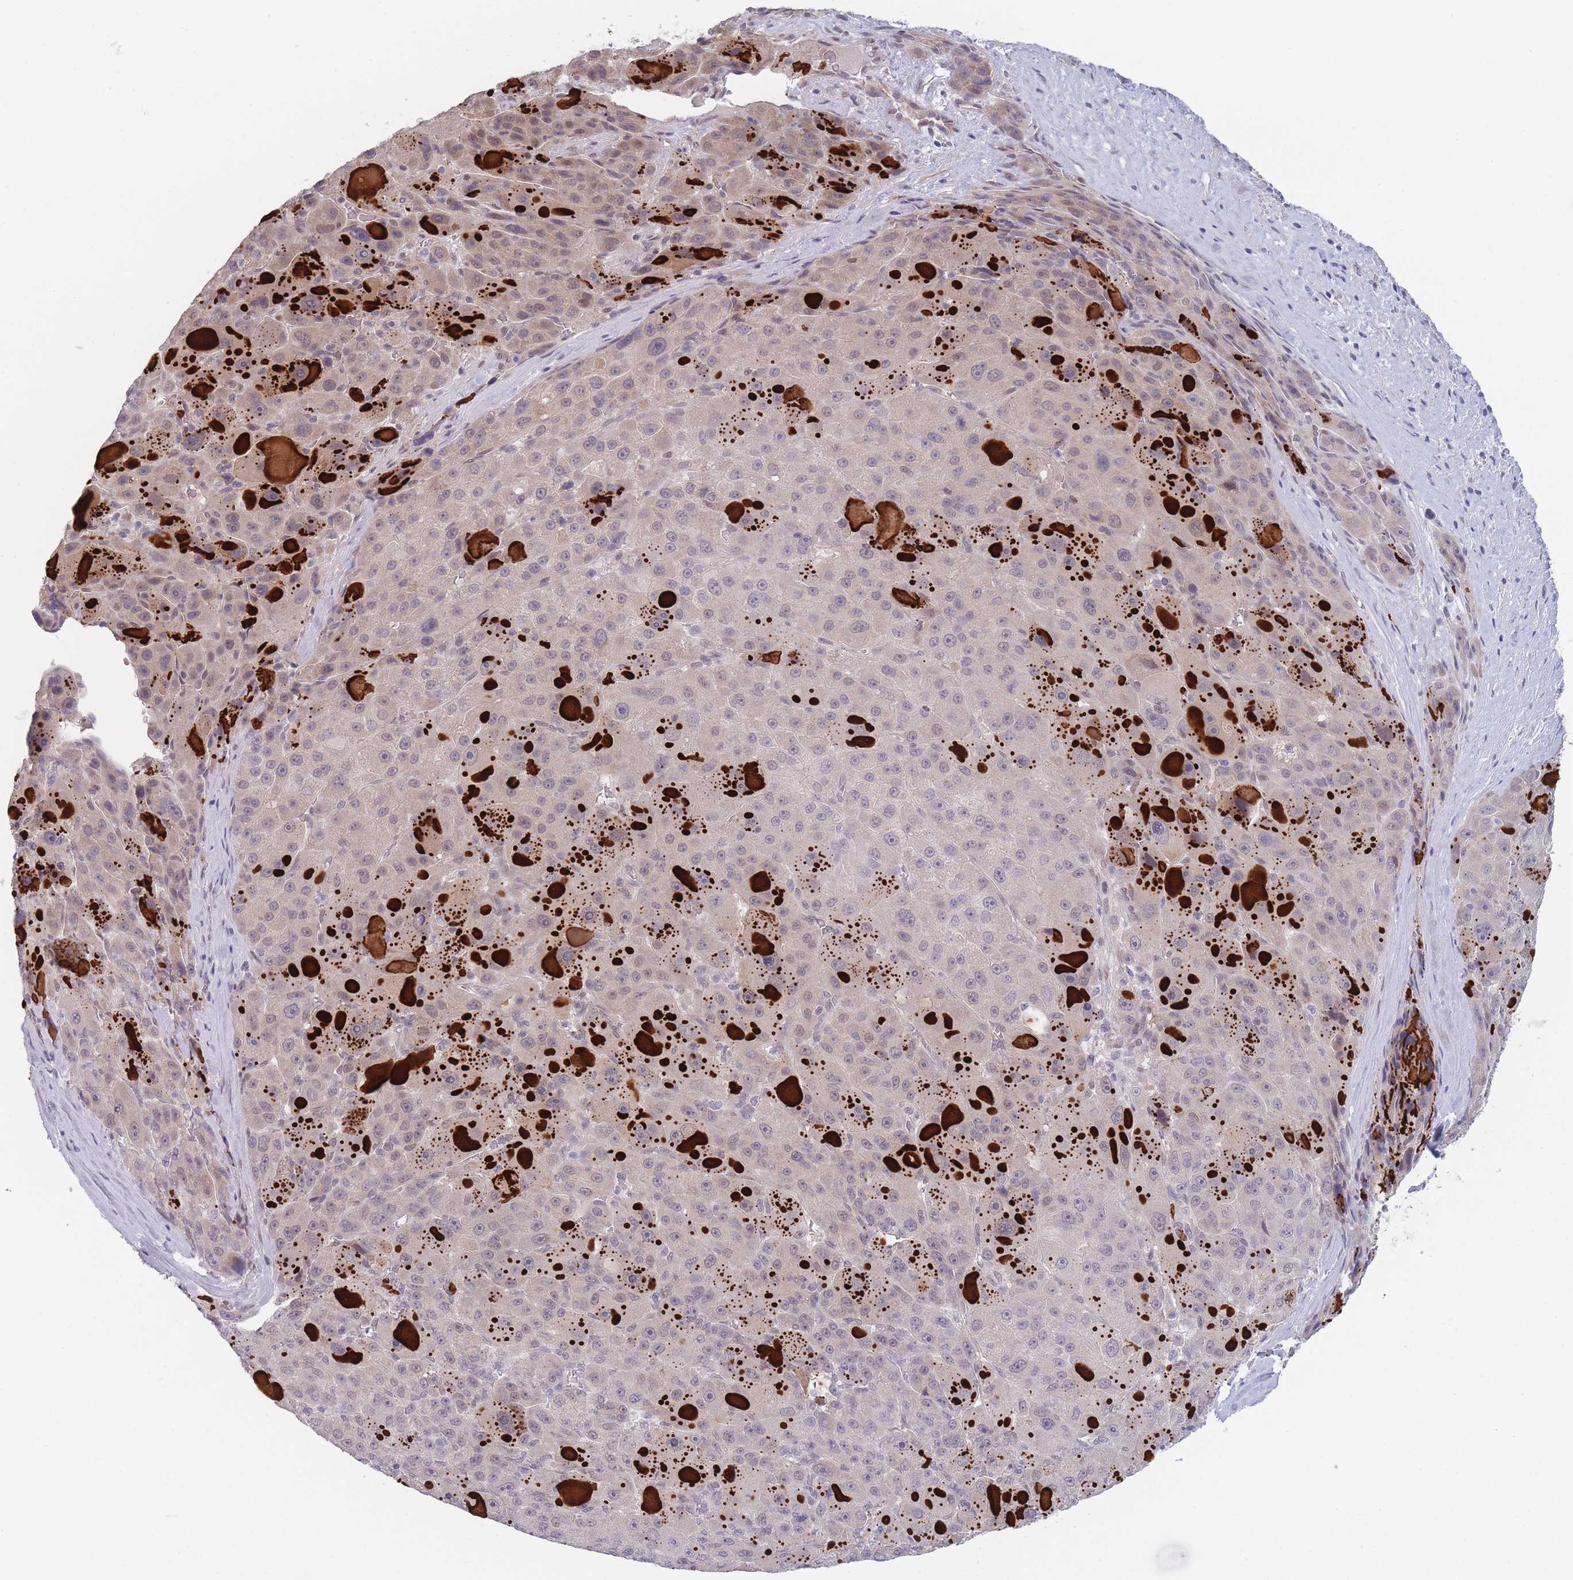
{"staining": {"intensity": "negative", "quantity": "none", "location": "none"}, "tissue": "liver cancer", "cell_type": "Tumor cells", "image_type": "cancer", "snomed": [{"axis": "morphology", "description": "Carcinoma, Hepatocellular, NOS"}, {"axis": "topography", "description": "Liver"}], "caption": "Tumor cells are negative for brown protein staining in liver cancer.", "gene": "ANKRD10", "patient": {"sex": "male", "age": 76}}